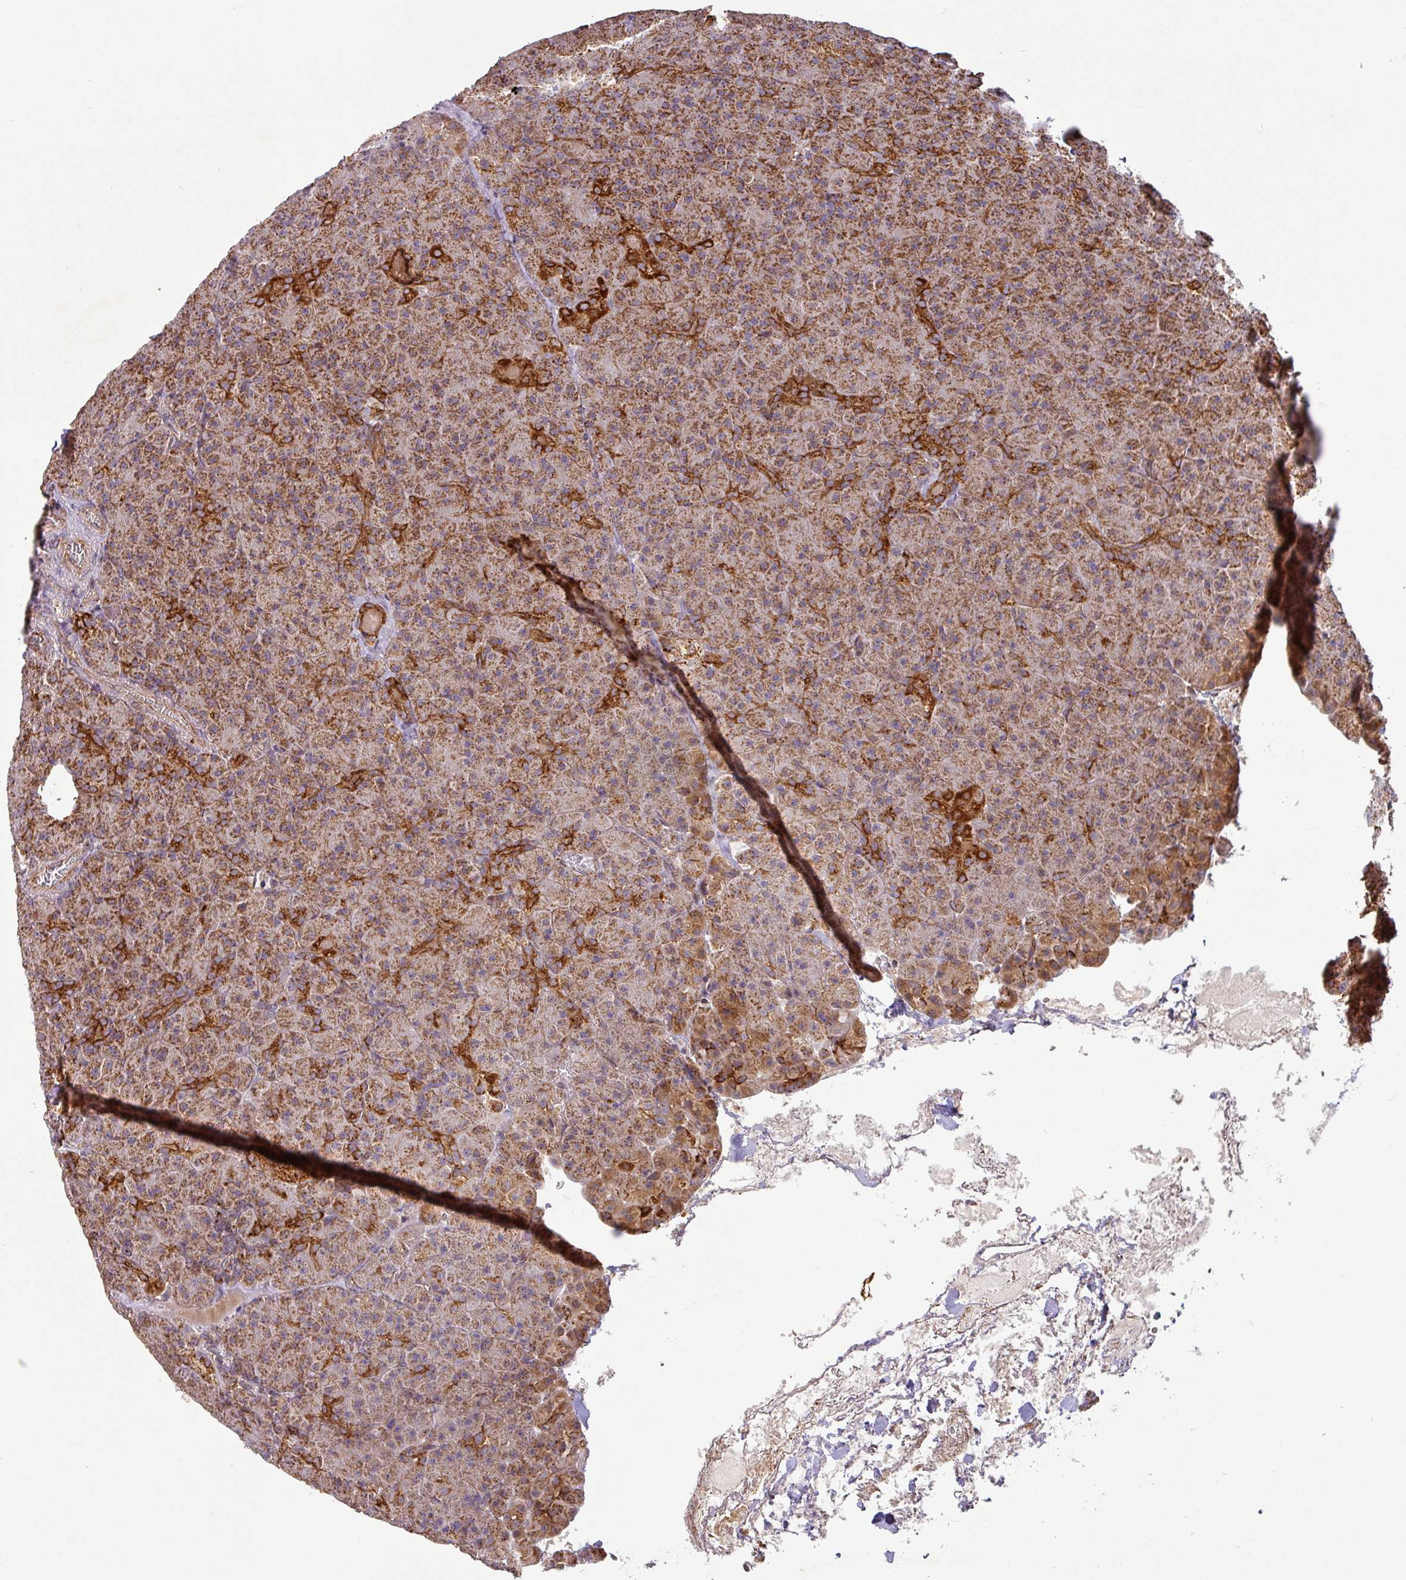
{"staining": {"intensity": "strong", "quantity": ">75%", "location": "cytoplasmic/membranous"}, "tissue": "pancreas", "cell_type": "Exocrine glandular cells", "image_type": "normal", "snomed": [{"axis": "morphology", "description": "Normal tissue, NOS"}, {"axis": "topography", "description": "Pancreas"}], "caption": "Immunohistochemical staining of normal pancreas exhibits strong cytoplasmic/membranous protein expression in approximately >75% of exocrine glandular cells.", "gene": "GPD2", "patient": {"sex": "male", "age": 63}}